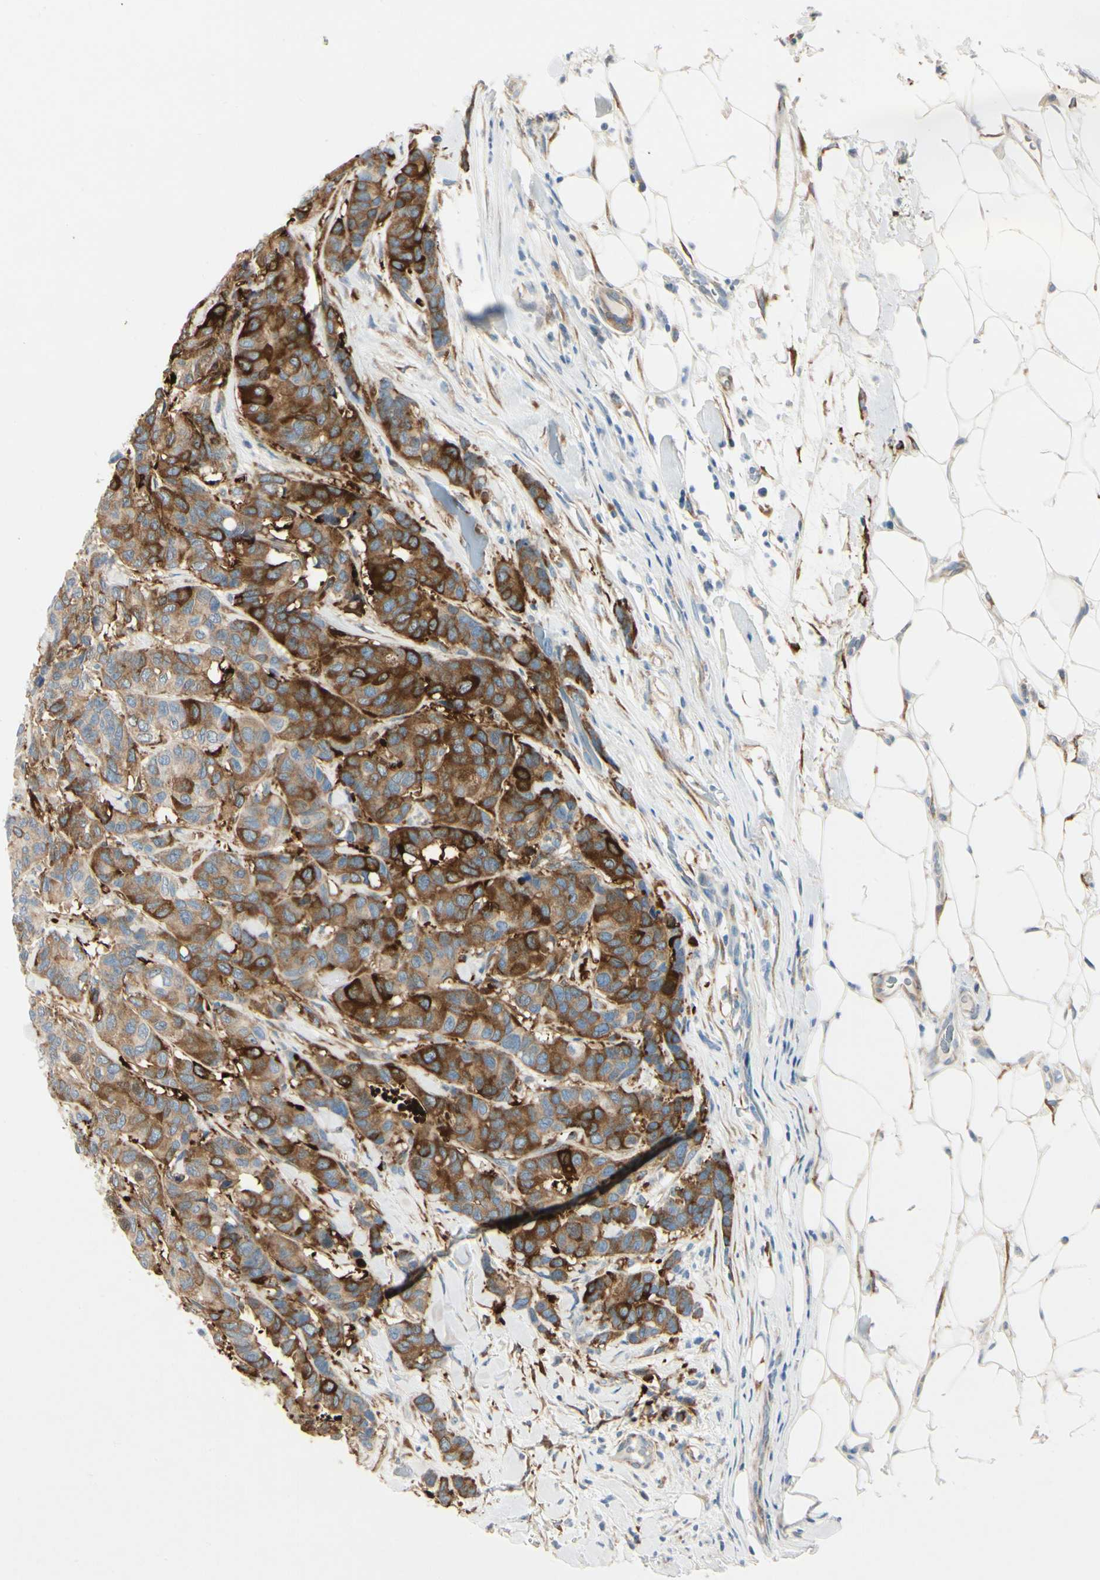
{"staining": {"intensity": "strong", "quantity": "25%-75%", "location": "cytoplasmic/membranous"}, "tissue": "breast cancer", "cell_type": "Tumor cells", "image_type": "cancer", "snomed": [{"axis": "morphology", "description": "Duct carcinoma"}, {"axis": "topography", "description": "Breast"}], "caption": "The immunohistochemical stain highlights strong cytoplasmic/membranous positivity in tumor cells of breast cancer (infiltrating ductal carcinoma) tissue.", "gene": "AMPH", "patient": {"sex": "female", "age": 87}}